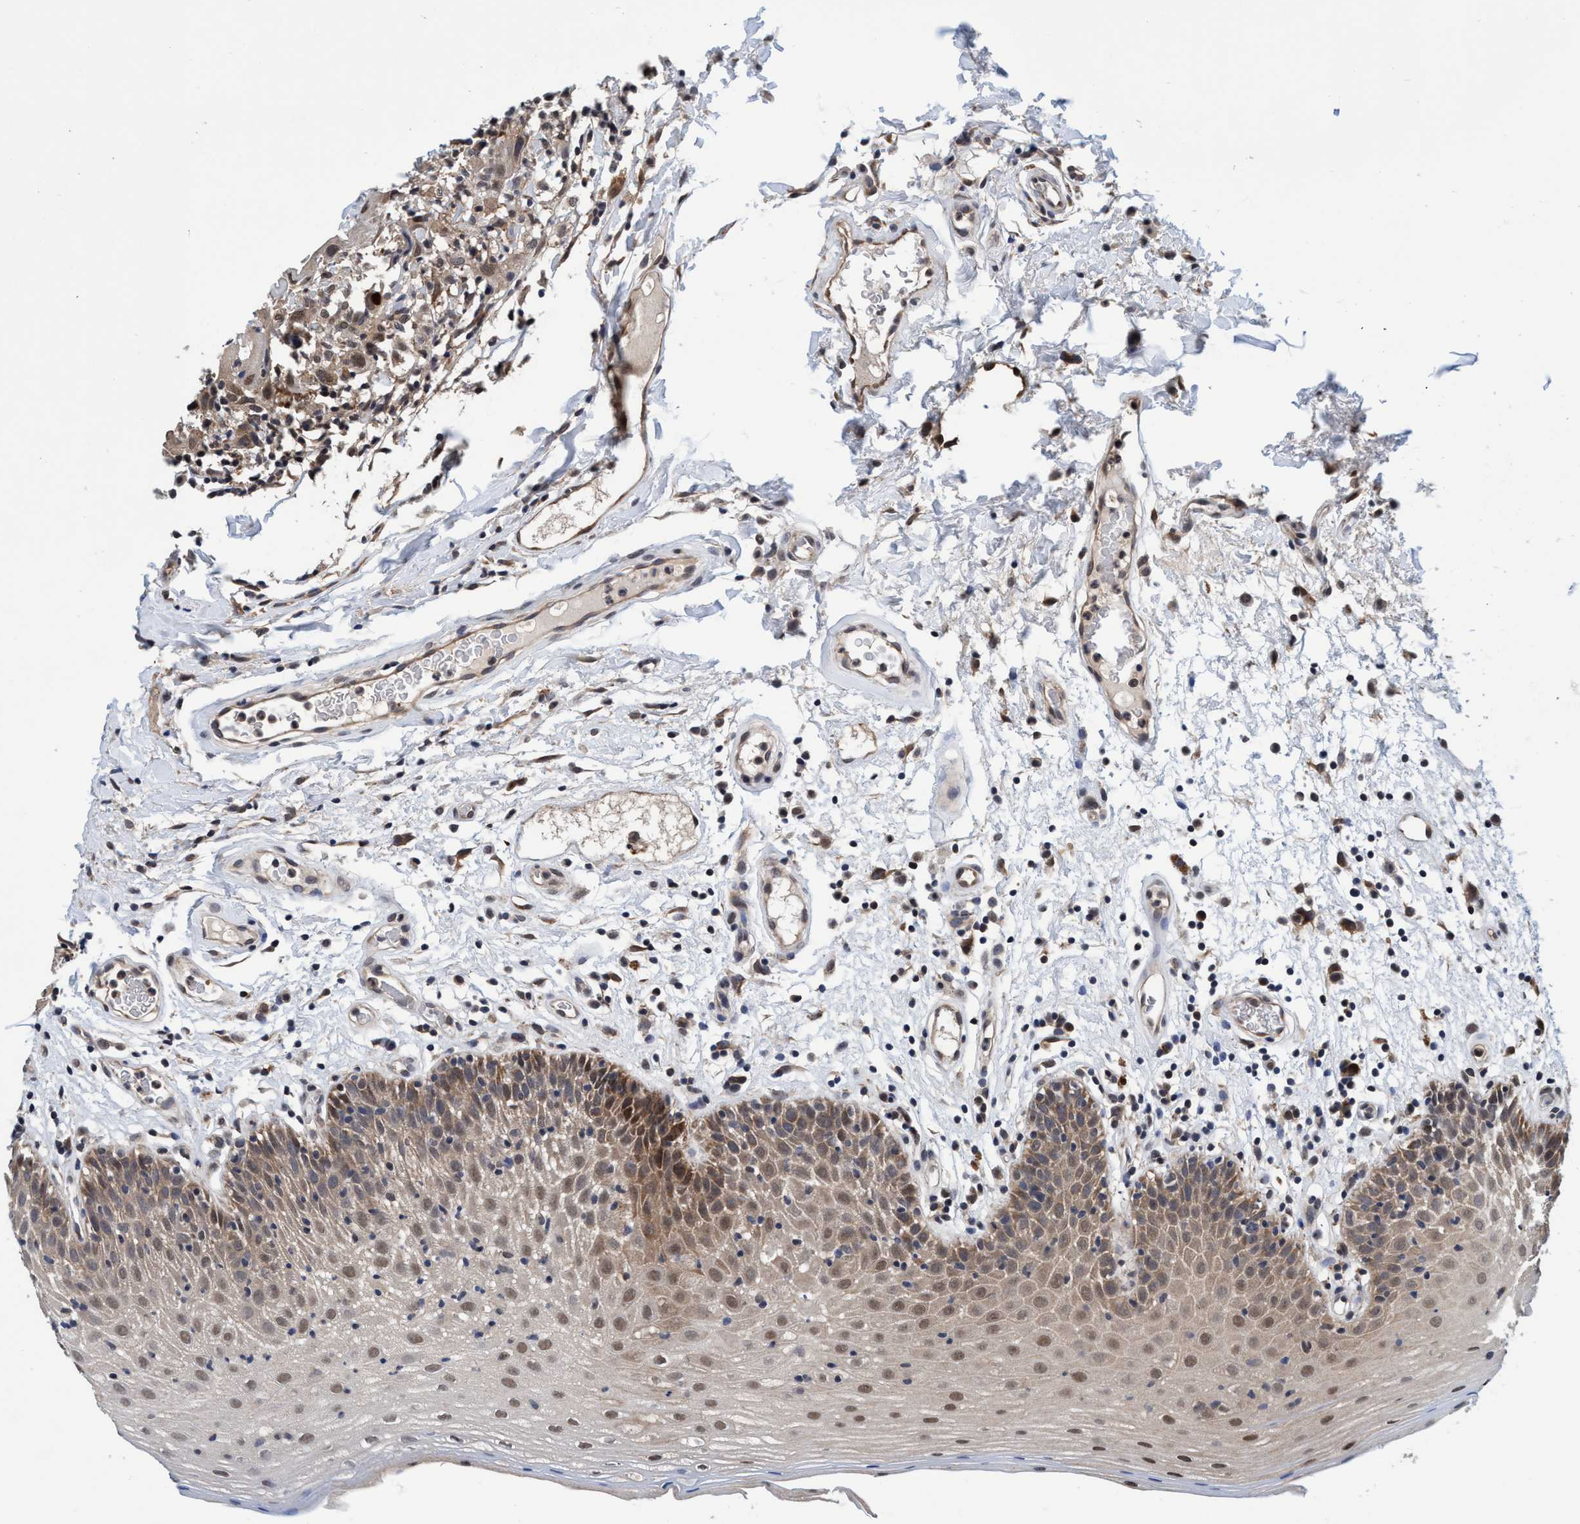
{"staining": {"intensity": "moderate", "quantity": ">75%", "location": "cytoplasmic/membranous,nuclear"}, "tissue": "oral mucosa", "cell_type": "Squamous epithelial cells", "image_type": "normal", "snomed": [{"axis": "morphology", "description": "Normal tissue, NOS"}, {"axis": "morphology", "description": "Squamous cell carcinoma, NOS"}, {"axis": "topography", "description": "Skeletal muscle"}, {"axis": "topography", "description": "Oral tissue"}, {"axis": "topography", "description": "Head-Neck"}], "caption": "Unremarkable oral mucosa demonstrates moderate cytoplasmic/membranous,nuclear positivity in approximately >75% of squamous epithelial cells.", "gene": "PSMD12", "patient": {"sex": "male", "age": 71}}